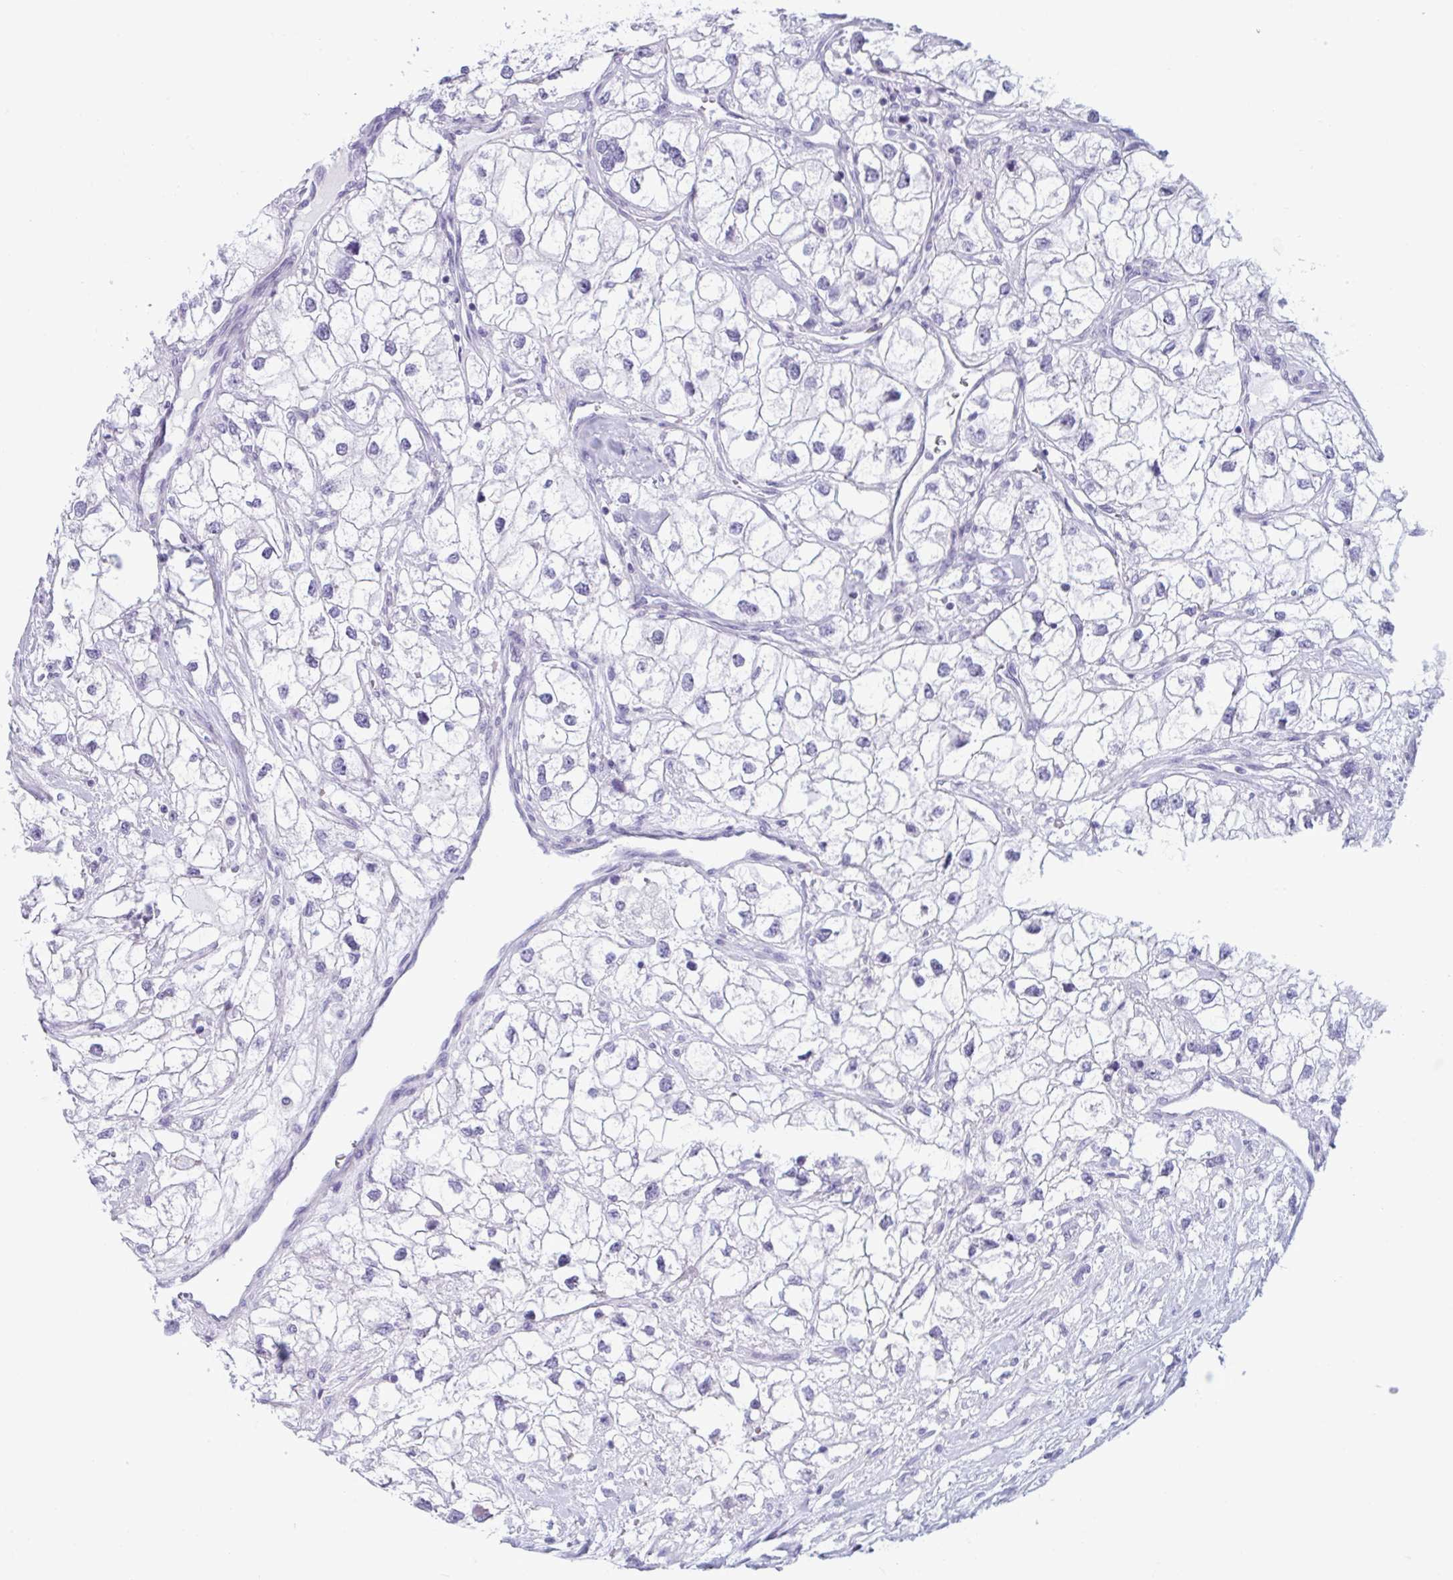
{"staining": {"intensity": "negative", "quantity": "none", "location": "none"}, "tissue": "renal cancer", "cell_type": "Tumor cells", "image_type": "cancer", "snomed": [{"axis": "morphology", "description": "Adenocarcinoma, NOS"}, {"axis": "topography", "description": "Kidney"}], "caption": "Immunohistochemistry histopathology image of neoplastic tissue: human adenocarcinoma (renal) stained with DAB exhibits no significant protein staining in tumor cells.", "gene": "OR1L3", "patient": {"sex": "male", "age": 59}}